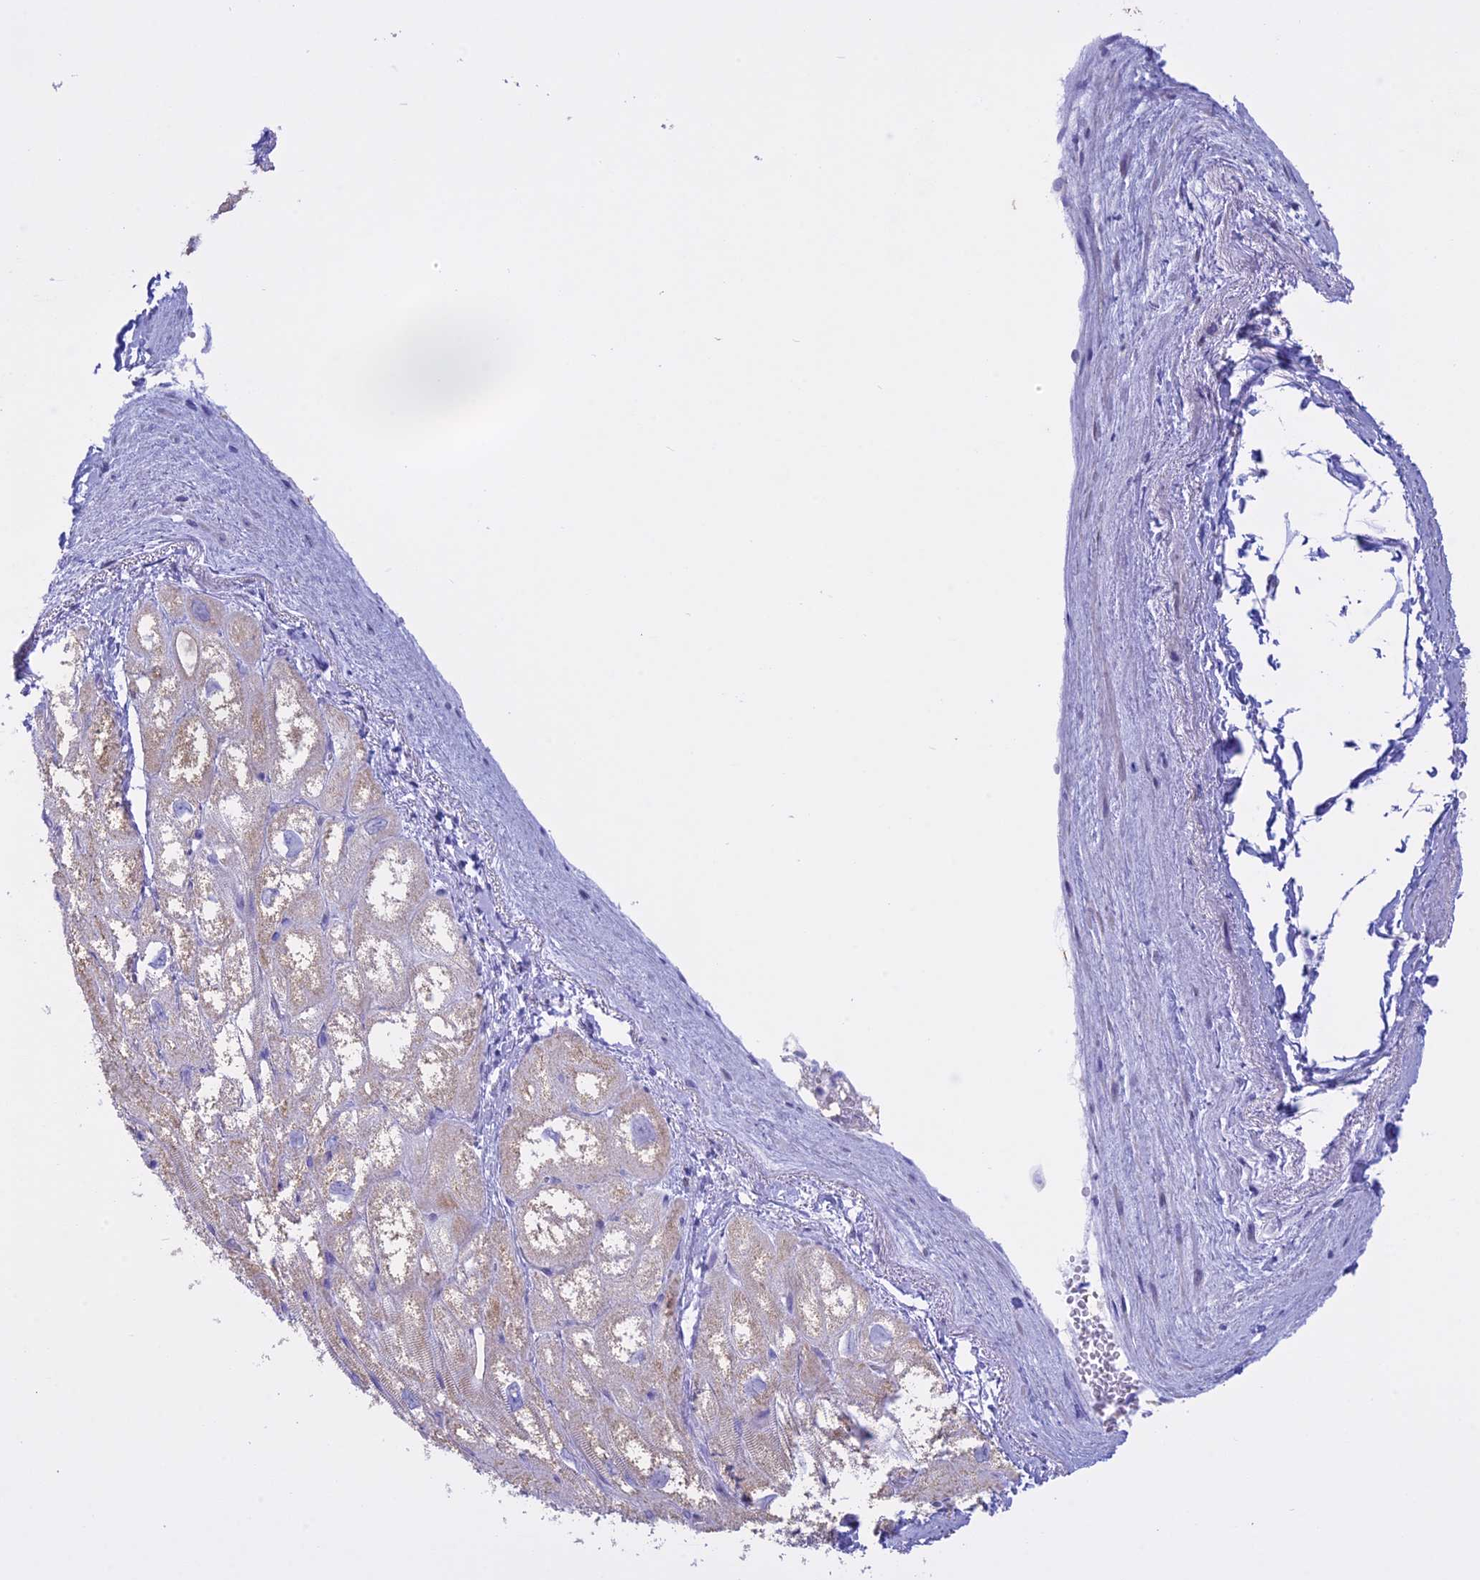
{"staining": {"intensity": "weak", "quantity": "25%-75%", "location": "cytoplasmic/membranous"}, "tissue": "heart muscle", "cell_type": "Cardiomyocytes", "image_type": "normal", "snomed": [{"axis": "morphology", "description": "Normal tissue, NOS"}, {"axis": "topography", "description": "Heart"}], "caption": "About 25%-75% of cardiomyocytes in benign human heart muscle exhibit weak cytoplasmic/membranous protein staining as visualized by brown immunohistochemical staining.", "gene": "LHFPL2", "patient": {"sex": "male", "age": 50}}